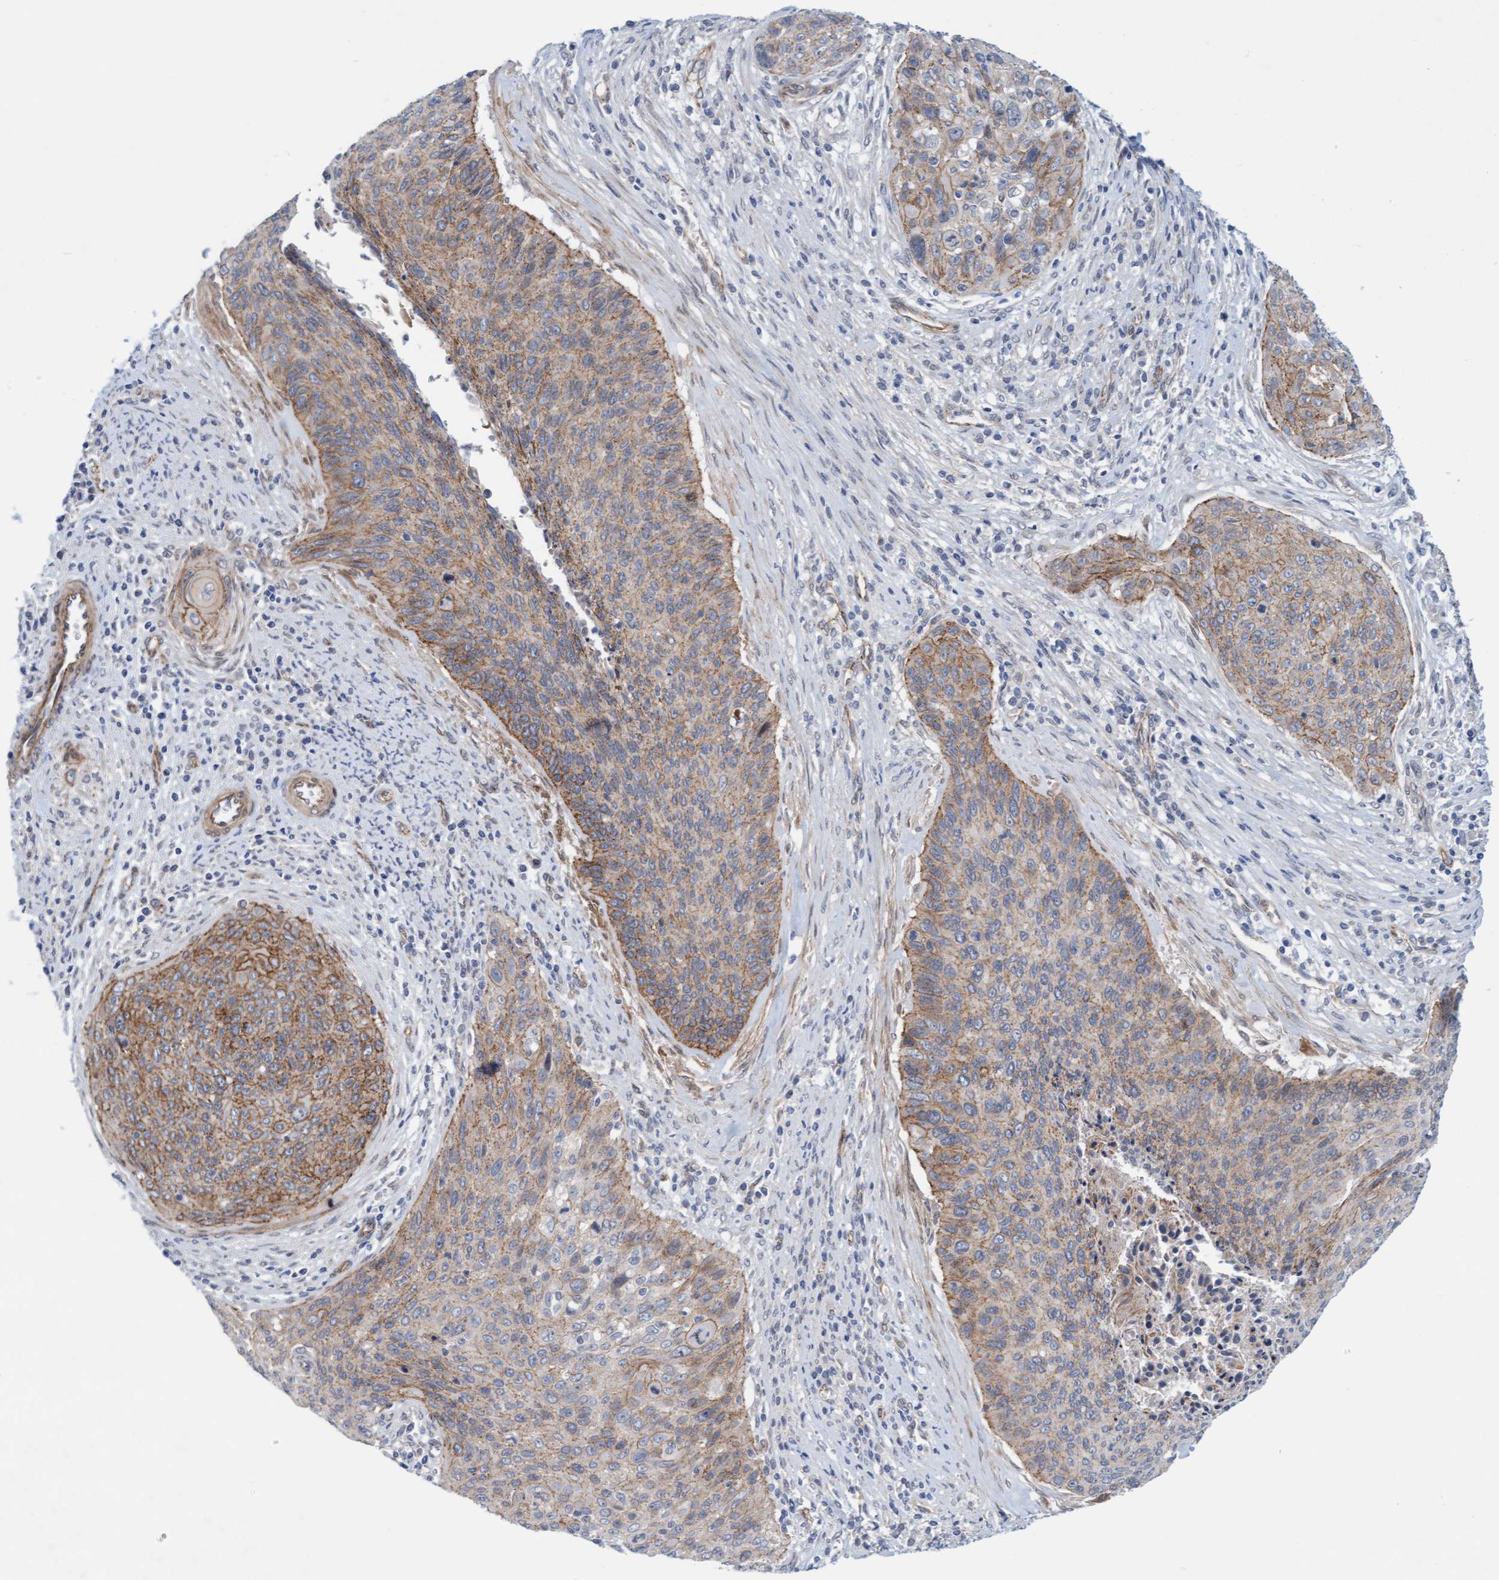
{"staining": {"intensity": "weak", "quantity": "25%-75%", "location": "cytoplasmic/membranous"}, "tissue": "cervical cancer", "cell_type": "Tumor cells", "image_type": "cancer", "snomed": [{"axis": "morphology", "description": "Squamous cell carcinoma, NOS"}, {"axis": "topography", "description": "Cervix"}], "caption": "Squamous cell carcinoma (cervical) tissue shows weak cytoplasmic/membranous expression in approximately 25%-75% of tumor cells, visualized by immunohistochemistry.", "gene": "KRBA2", "patient": {"sex": "female", "age": 55}}